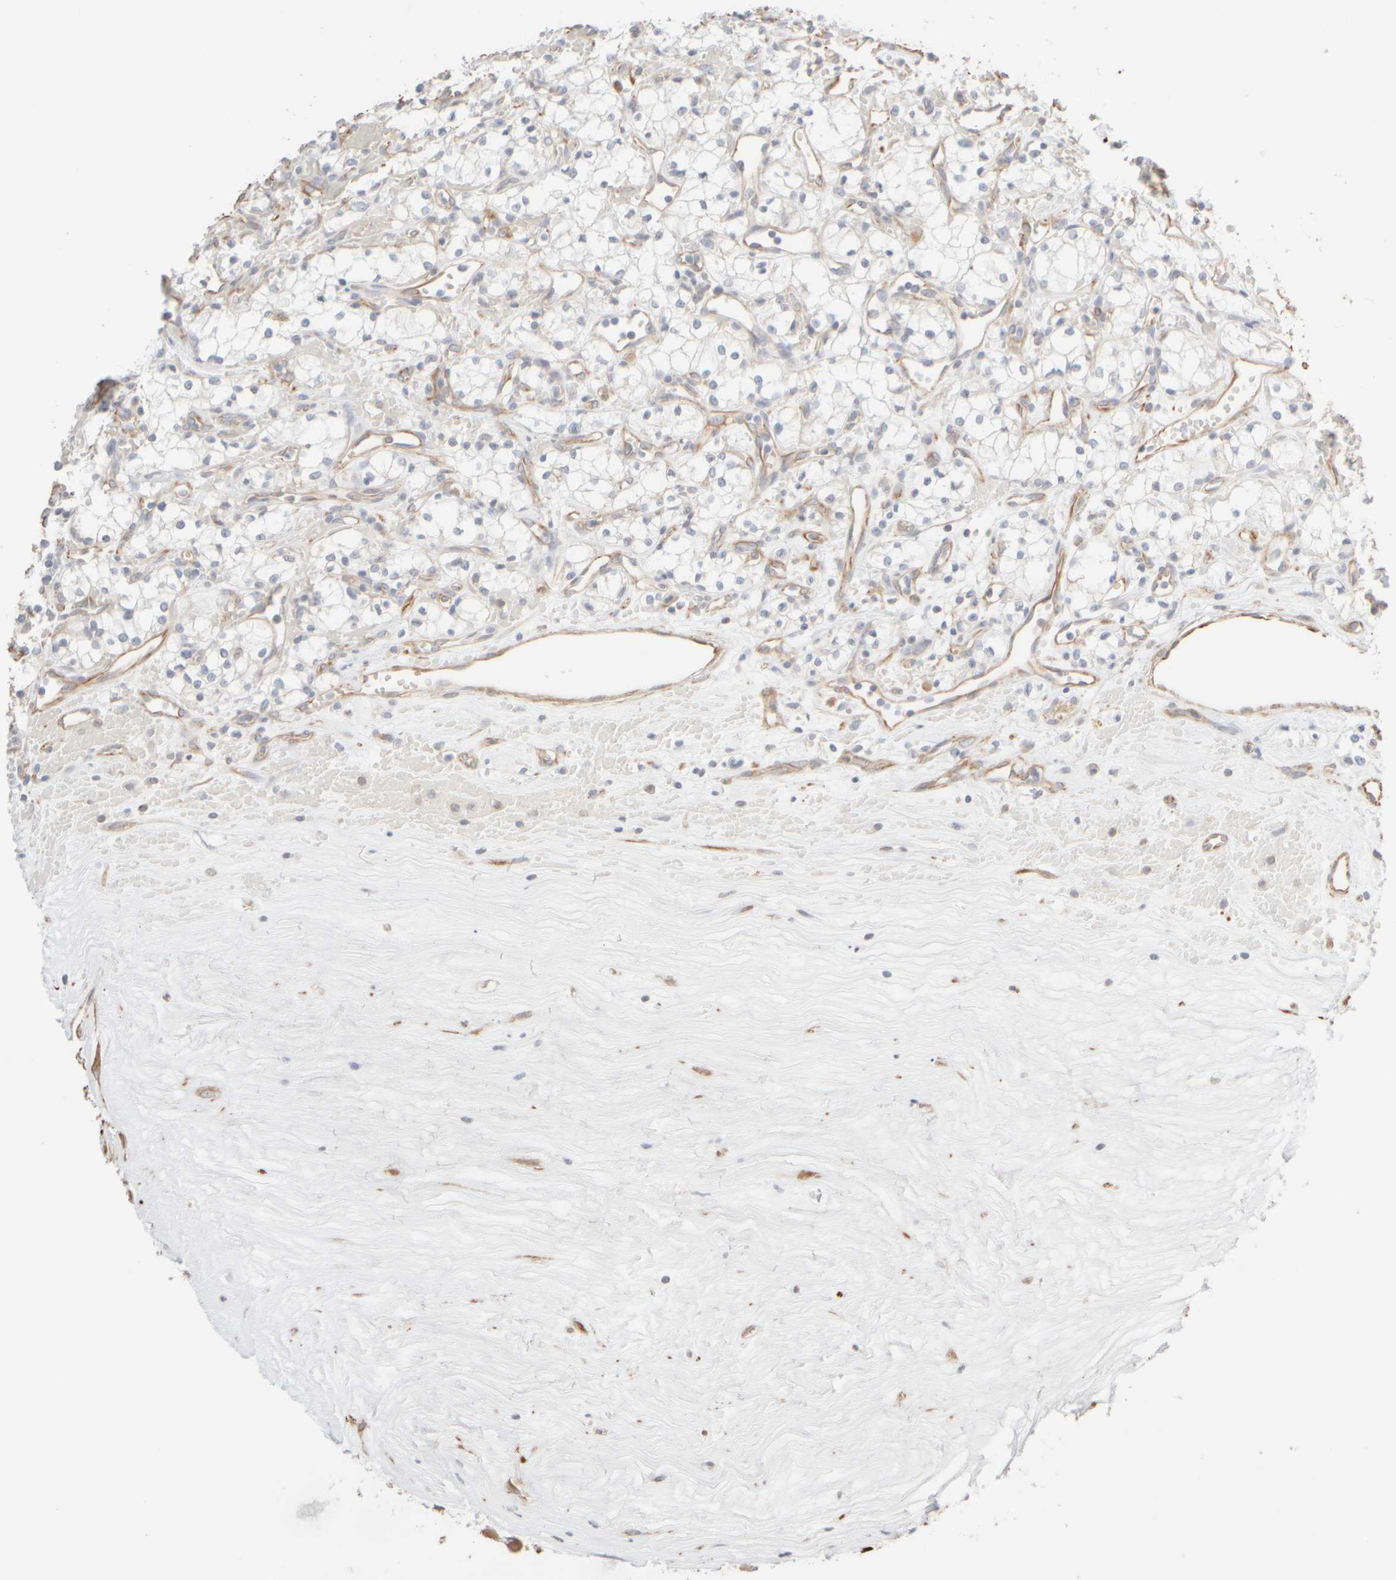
{"staining": {"intensity": "negative", "quantity": "none", "location": "none"}, "tissue": "renal cancer", "cell_type": "Tumor cells", "image_type": "cancer", "snomed": [{"axis": "morphology", "description": "Adenocarcinoma, NOS"}, {"axis": "topography", "description": "Kidney"}], "caption": "Immunohistochemical staining of renal cancer (adenocarcinoma) demonstrates no significant positivity in tumor cells.", "gene": "KRT15", "patient": {"sex": "male", "age": 59}}